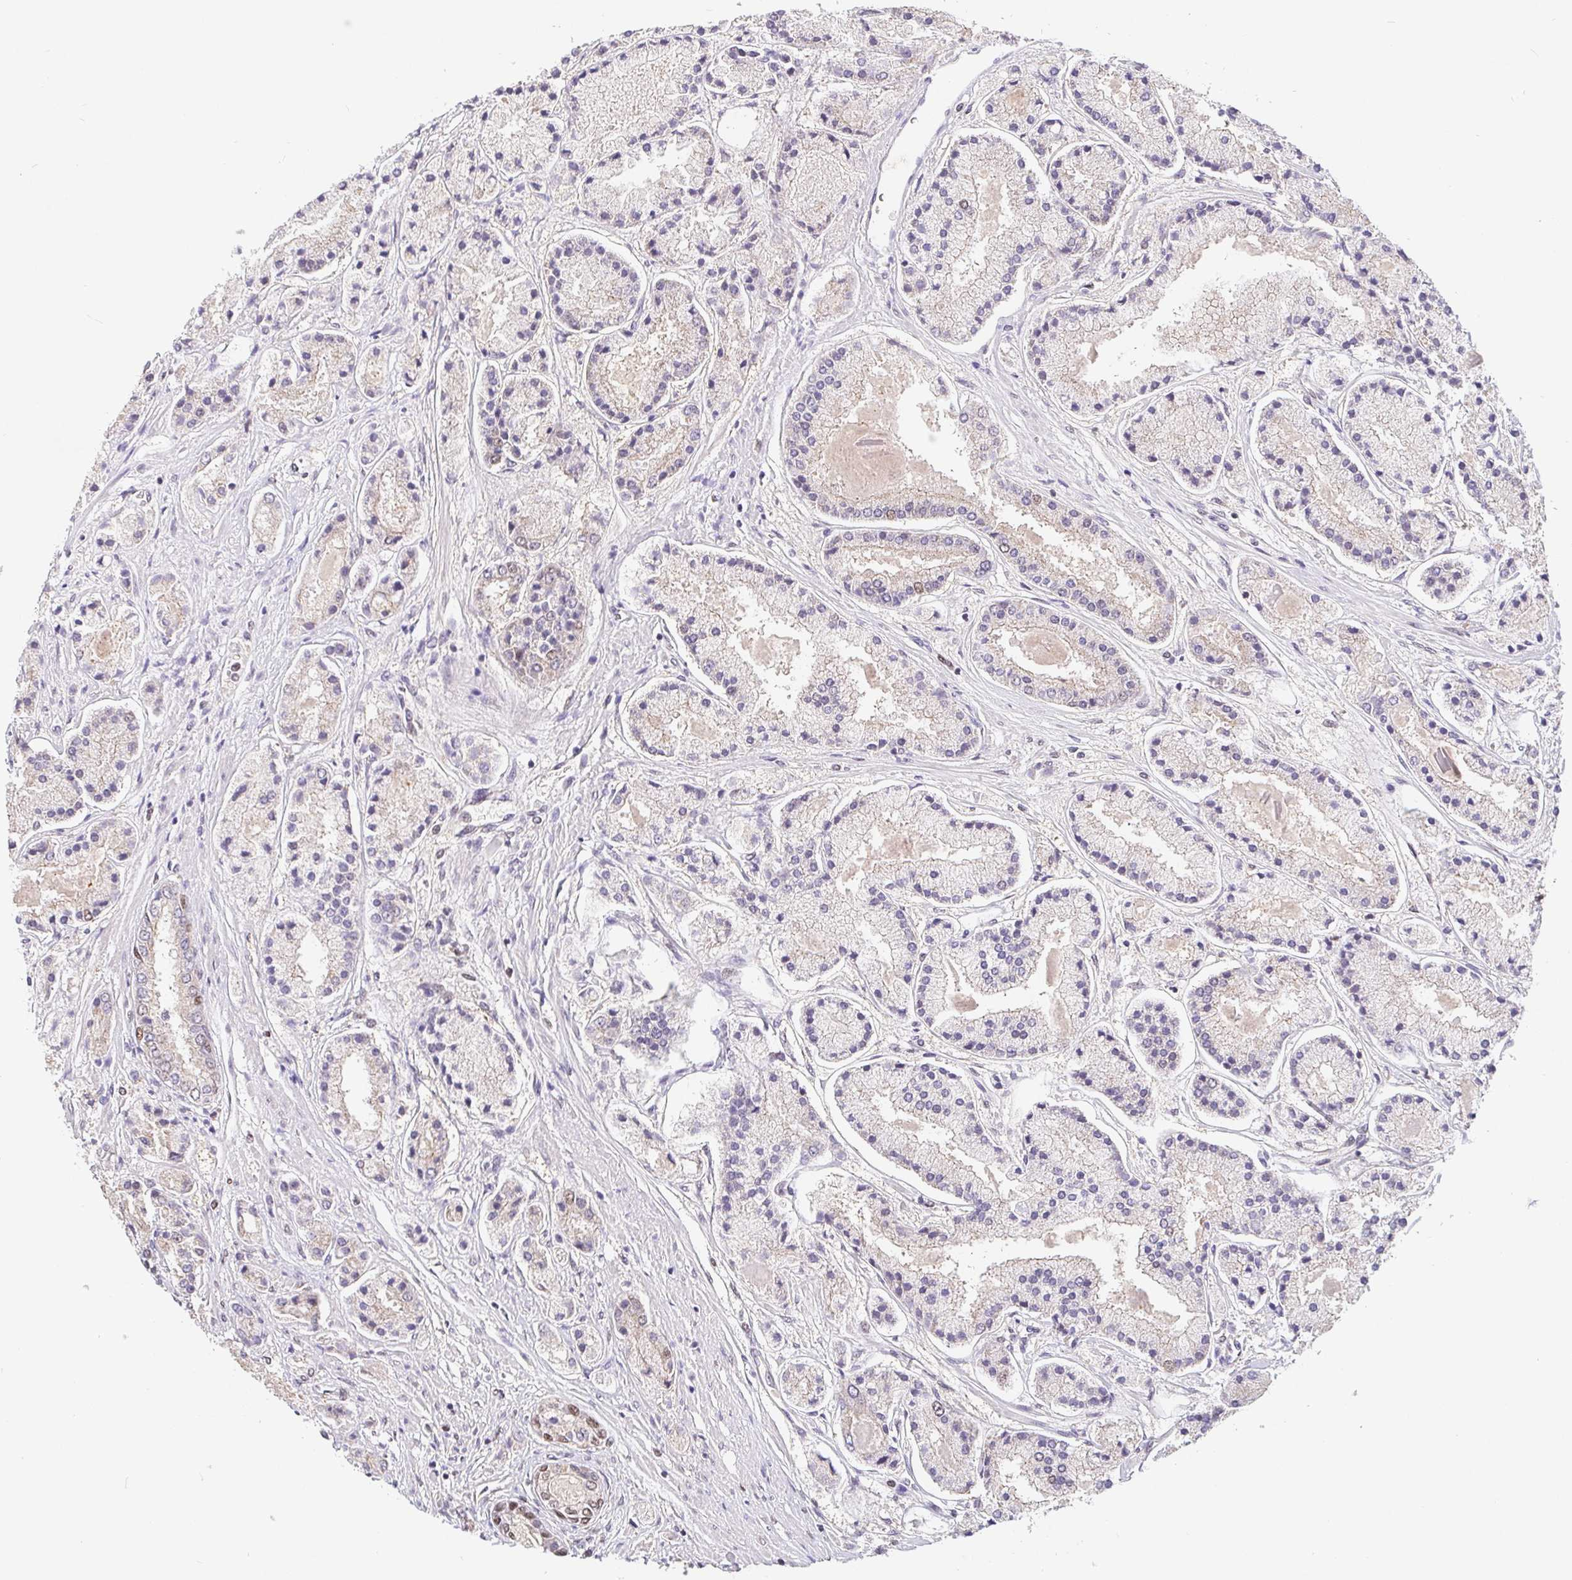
{"staining": {"intensity": "weak", "quantity": "25%-75%", "location": "nuclear"}, "tissue": "prostate cancer", "cell_type": "Tumor cells", "image_type": "cancer", "snomed": [{"axis": "morphology", "description": "Adenocarcinoma, High grade"}, {"axis": "topography", "description": "Prostate"}], "caption": "IHC (DAB (3,3'-diaminobenzidine)) staining of prostate cancer reveals weak nuclear protein staining in about 25%-75% of tumor cells.", "gene": "POU2F1", "patient": {"sex": "male", "age": 67}}